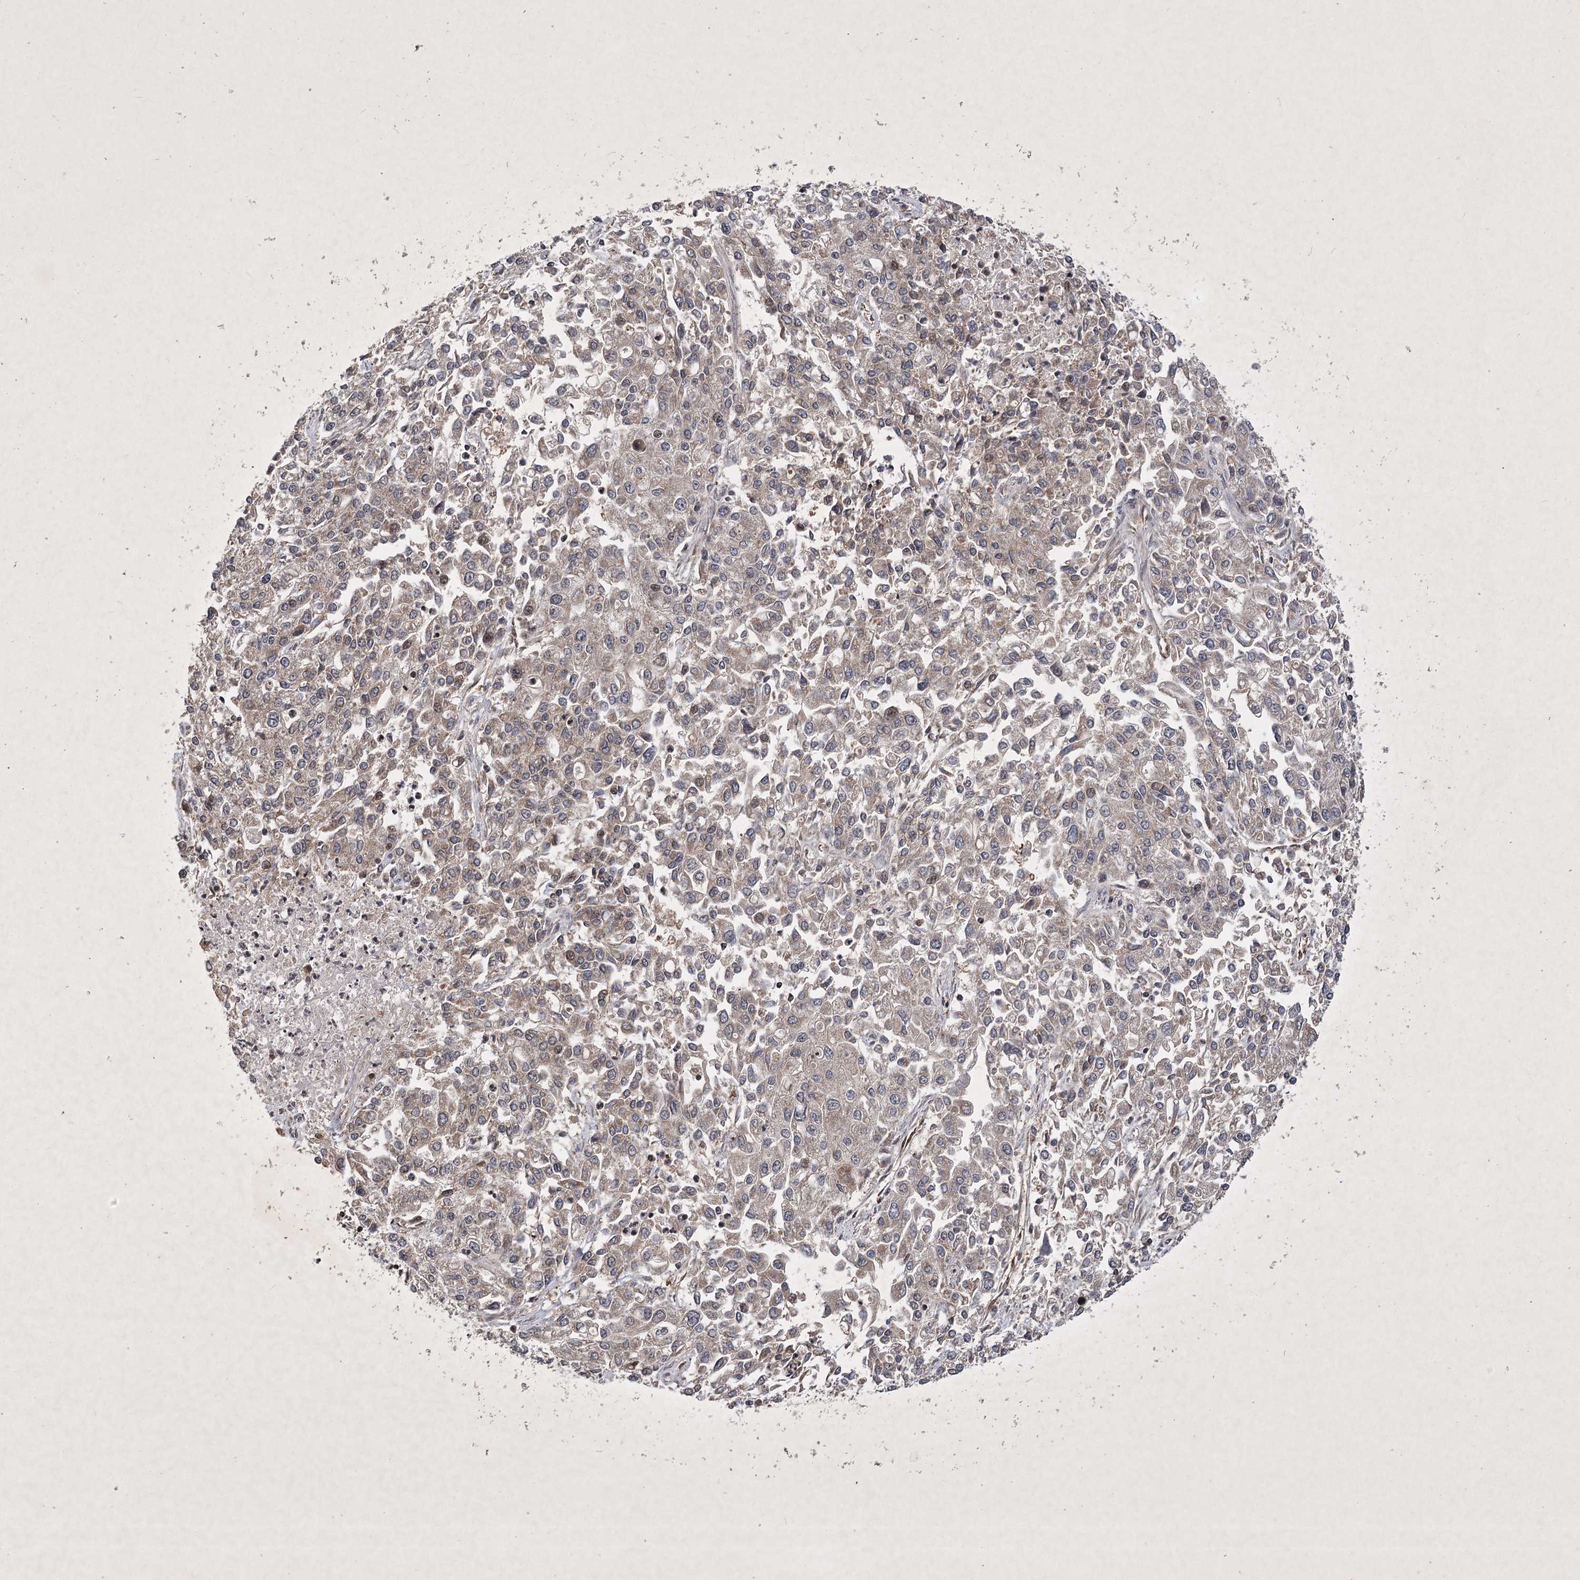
{"staining": {"intensity": "negative", "quantity": "none", "location": "none"}, "tissue": "endometrial cancer", "cell_type": "Tumor cells", "image_type": "cancer", "snomed": [{"axis": "morphology", "description": "Adenocarcinoma, NOS"}, {"axis": "topography", "description": "Endometrium"}], "caption": "This is a micrograph of IHC staining of endometrial cancer (adenocarcinoma), which shows no expression in tumor cells.", "gene": "INSIG2", "patient": {"sex": "female", "age": 49}}